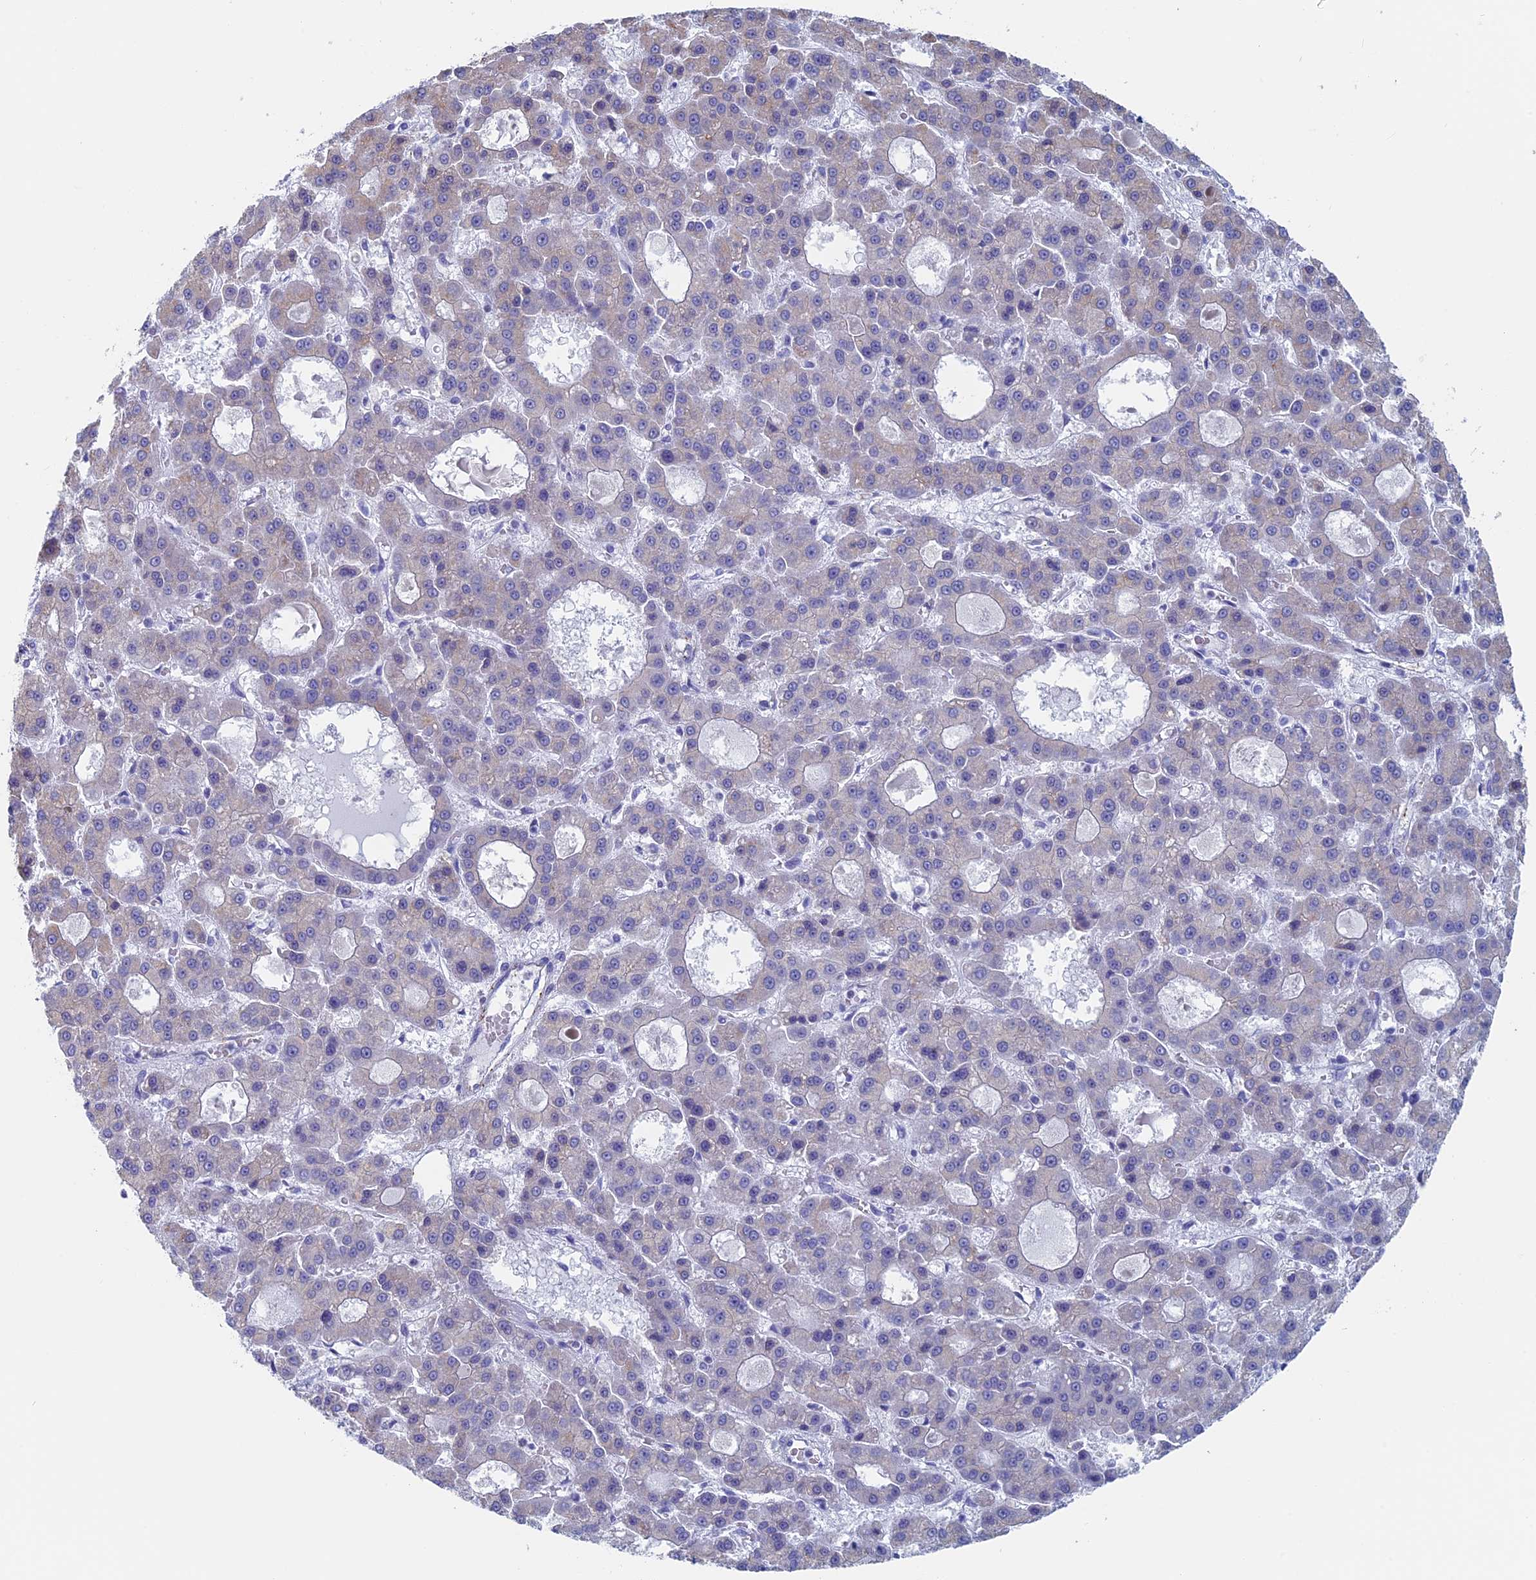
{"staining": {"intensity": "negative", "quantity": "none", "location": "none"}, "tissue": "liver cancer", "cell_type": "Tumor cells", "image_type": "cancer", "snomed": [{"axis": "morphology", "description": "Carcinoma, Hepatocellular, NOS"}, {"axis": "topography", "description": "Liver"}], "caption": "Protein analysis of hepatocellular carcinoma (liver) shows no significant expression in tumor cells. (DAB (3,3'-diaminobenzidine) immunohistochemistry visualized using brightfield microscopy, high magnification).", "gene": "MAGEB6", "patient": {"sex": "male", "age": 70}}